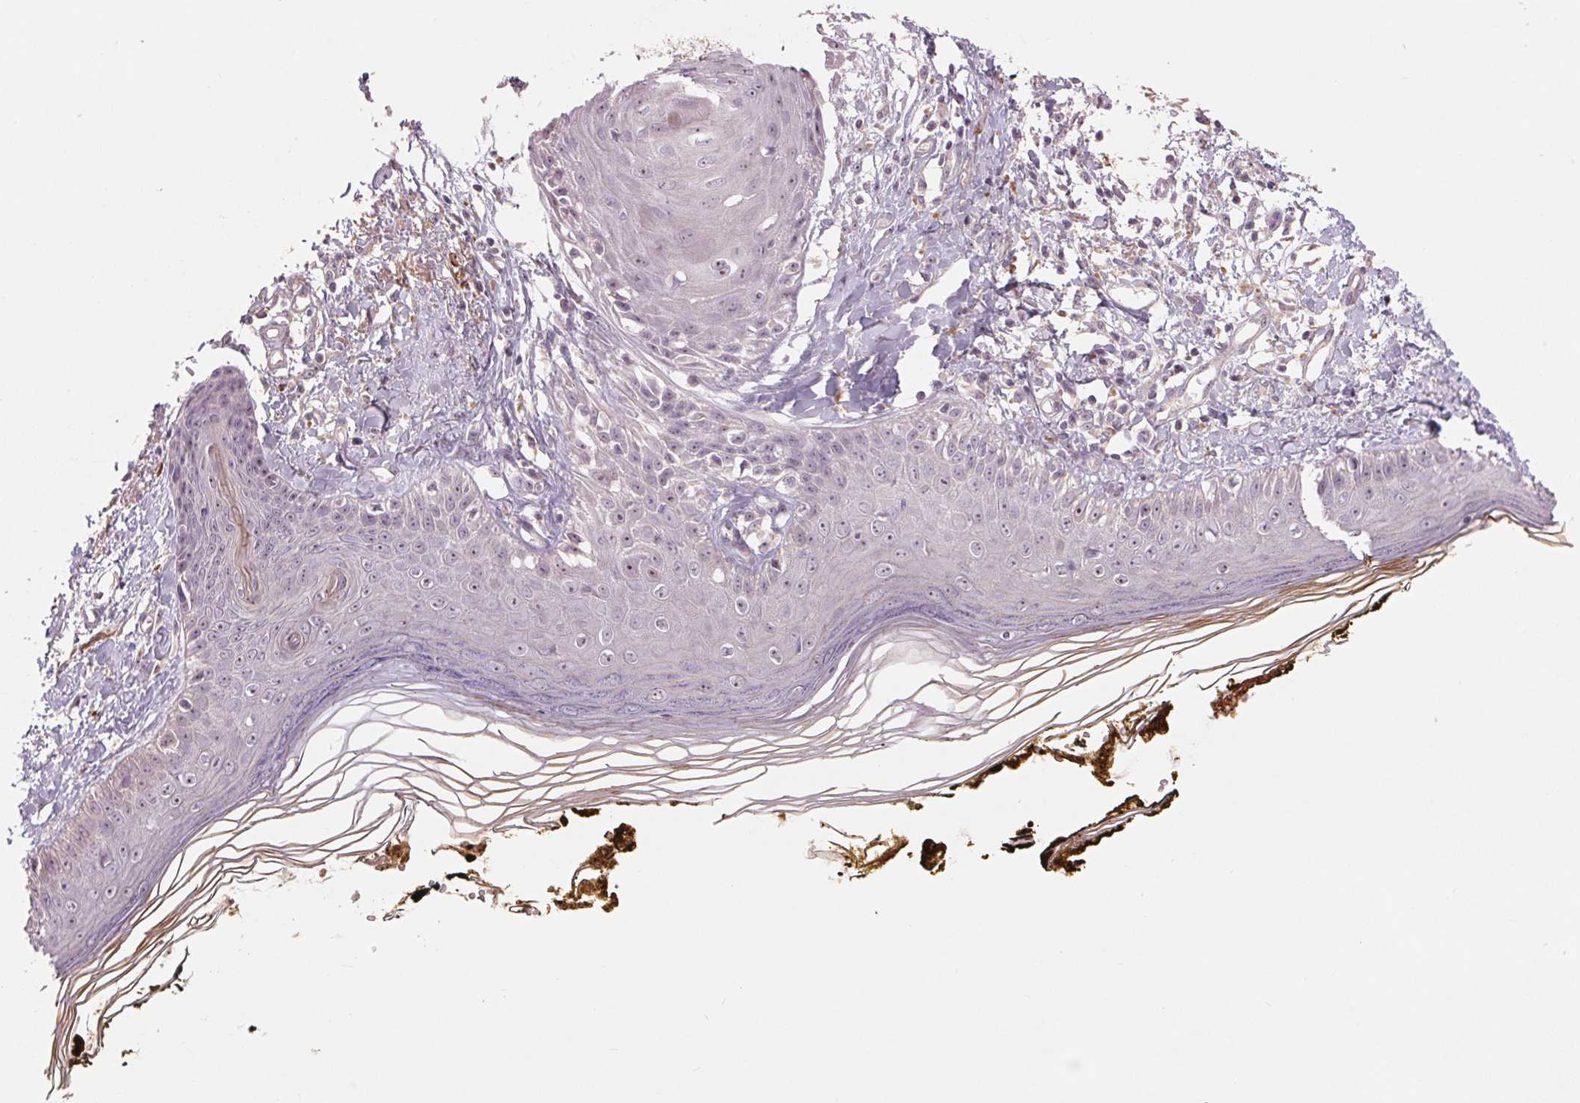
{"staining": {"intensity": "weak", "quantity": "<25%", "location": "cytoplasmic/membranous"}, "tissue": "skin", "cell_type": "Fibroblasts", "image_type": "normal", "snomed": [{"axis": "morphology", "description": "Normal tissue, NOS"}, {"axis": "topography", "description": "Skin"}], "caption": "High magnification brightfield microscopy of unremarkable skin stained with DAB (brown) and counterstained with hematoxylin (blue): fibroblasts show no significant positivity.", "gene": "RANBP3L", "patient": {"sex": "male", "age": 76}}